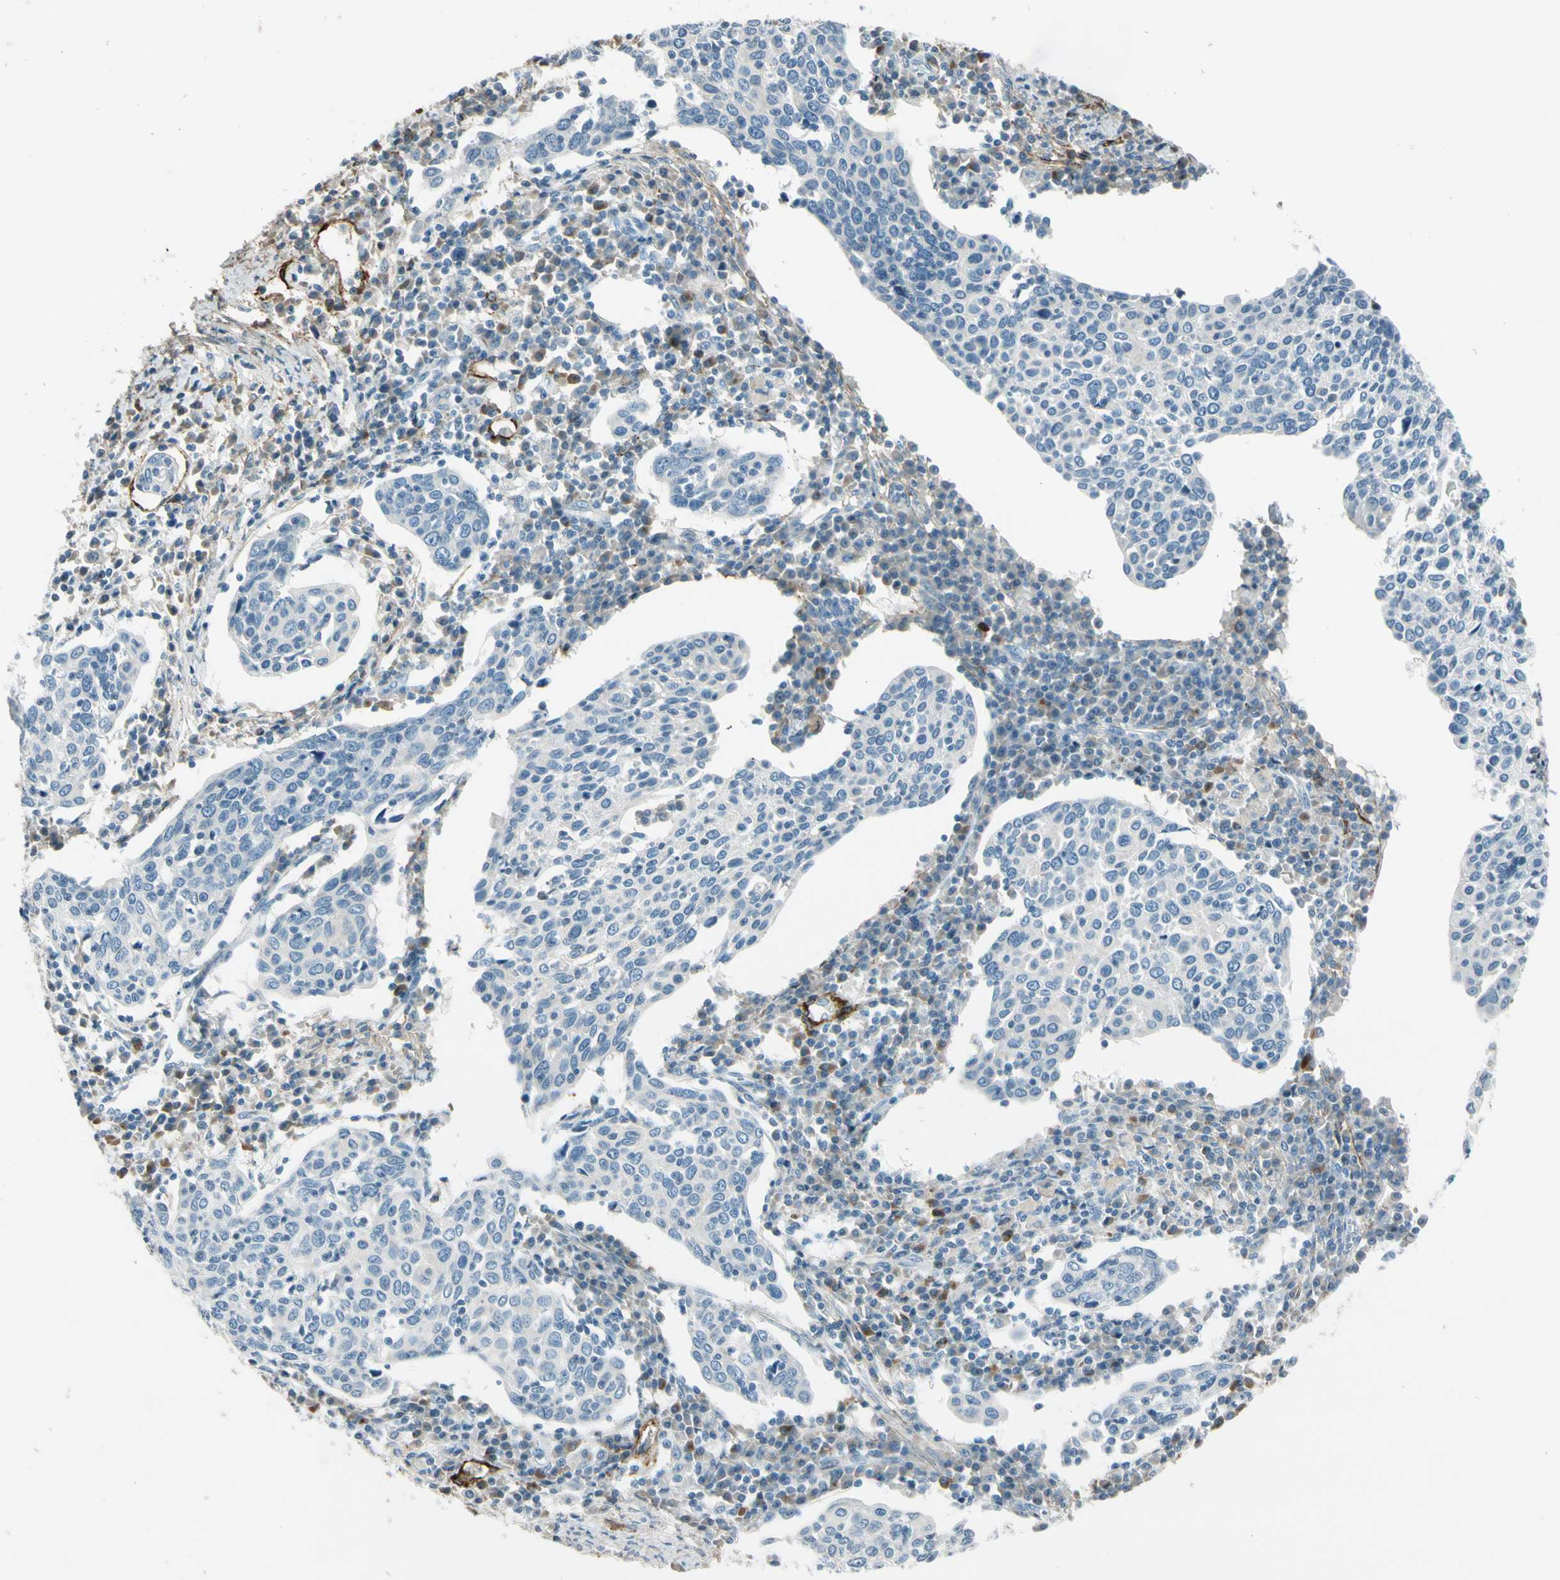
{"staining": {"intensity": "negative", "quantity": "none", "location": "none"}, "tissue": "cervical cancer", "cell_type": "Tumor cells", "image_type": "cancer", "snomed": [{"axis": "morphology", "description": "Squamous cell carcinoma, NOS"}, {"axis": "topography", "description": "Cervix"}], "caption": "Tumor cells show no significant positivity in cervical cancer. (DAB (3,3'-diaminobenzidine) immunohistochemistry (IHC), high magnification).", "gene": "PDPN", "patient": {"sex": "female", "age": 40}}